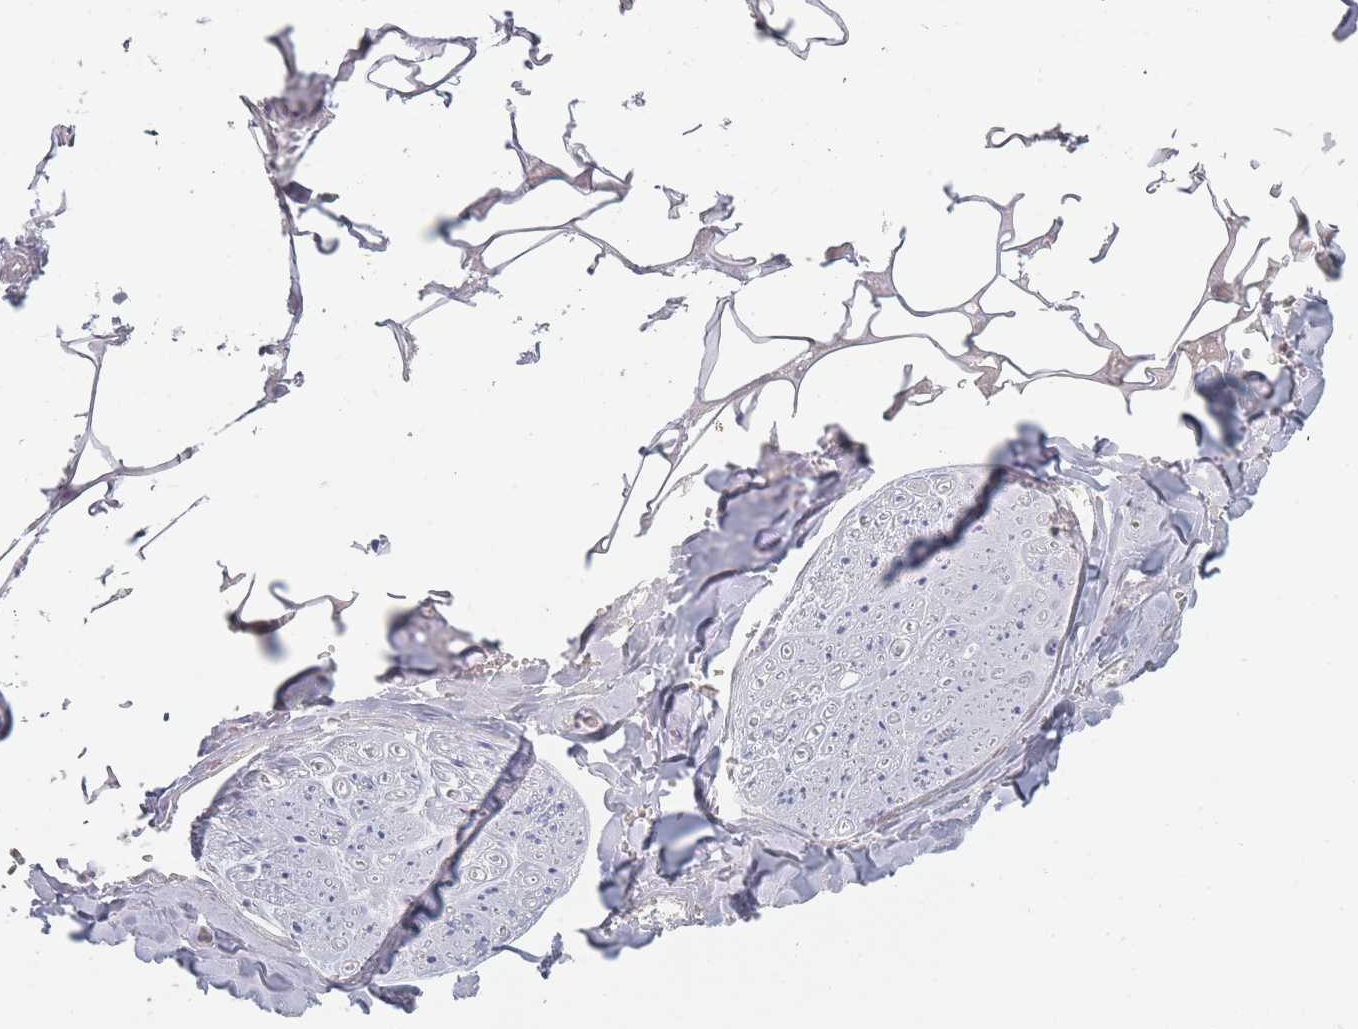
{"staining": {"intensity": "negative", "quantity": "none", "location": "none"}, "tissue": "adipose tissue", "cell_type": "Adipocytes", "image_type": "normal", "snomed": [{"axis": "morphology", "description": "Normal tissue, NOS"}, {"axis": "topography", "description": "Salivary gland"}, {"axis": "topography", "description": "Peripheral nerve tissue"}], "caption": "High magnification brightfield microscopy of benign adipose tissue stained with DAB (3,3'-diaminobenzidine) (brown) and counterstained with hematoxylin (blue): adipocytes show no significant positivity. Brightfield microscopy of immunohistochemistry (IHC) stained with DAB (3,3'-diaminobenzidine) (brown) and hematoxylin (blue), captured at high magnification.", "gene": "SPATS1", "patient": {"sex": "male", "age": 38}}